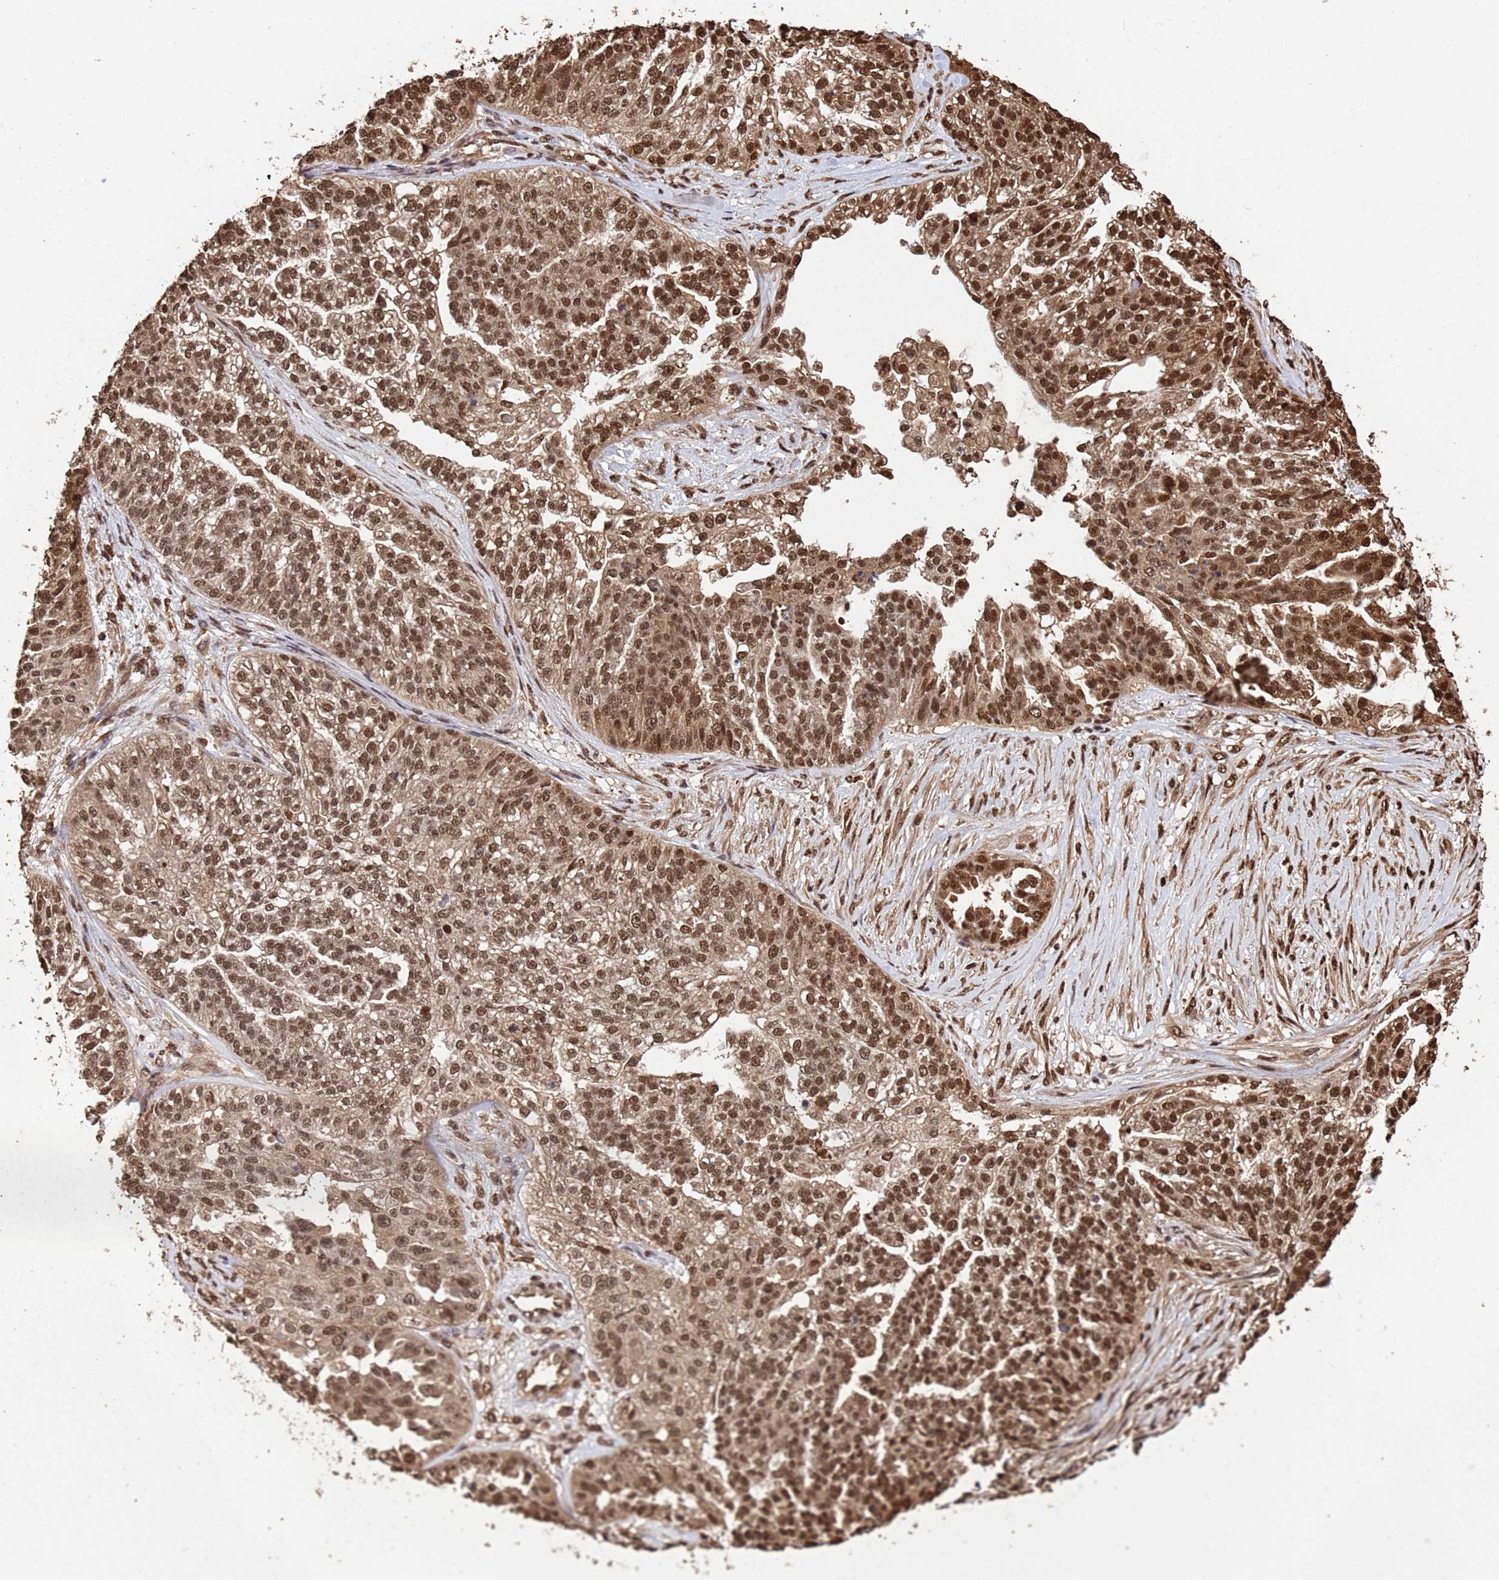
{"staining": {"intensity": "moderate", "quantity": ">75%", "location": "cytoplasmic/membranous,nuclear"}, "tissue": "ovarian cancer", "cell_type": "Tumor cells", "image_type": "cancer", "snomed": [{"axis": "morphology", "description": "Cystadenocarcinoma, serous, NOS"}, {"axis": "topography", "description": "Ovary"}], "caption": "A photomicrograph showing moderate cytoplasmic/membranous and nuclear expression in approximately >75% of tumor cells in ovarian cancer (serous cystadenocarcinoma), as visualized by brown immunohistochemical staining.", "gene": "SUMO4", "patient": {"sex": "female", "age": 58}}